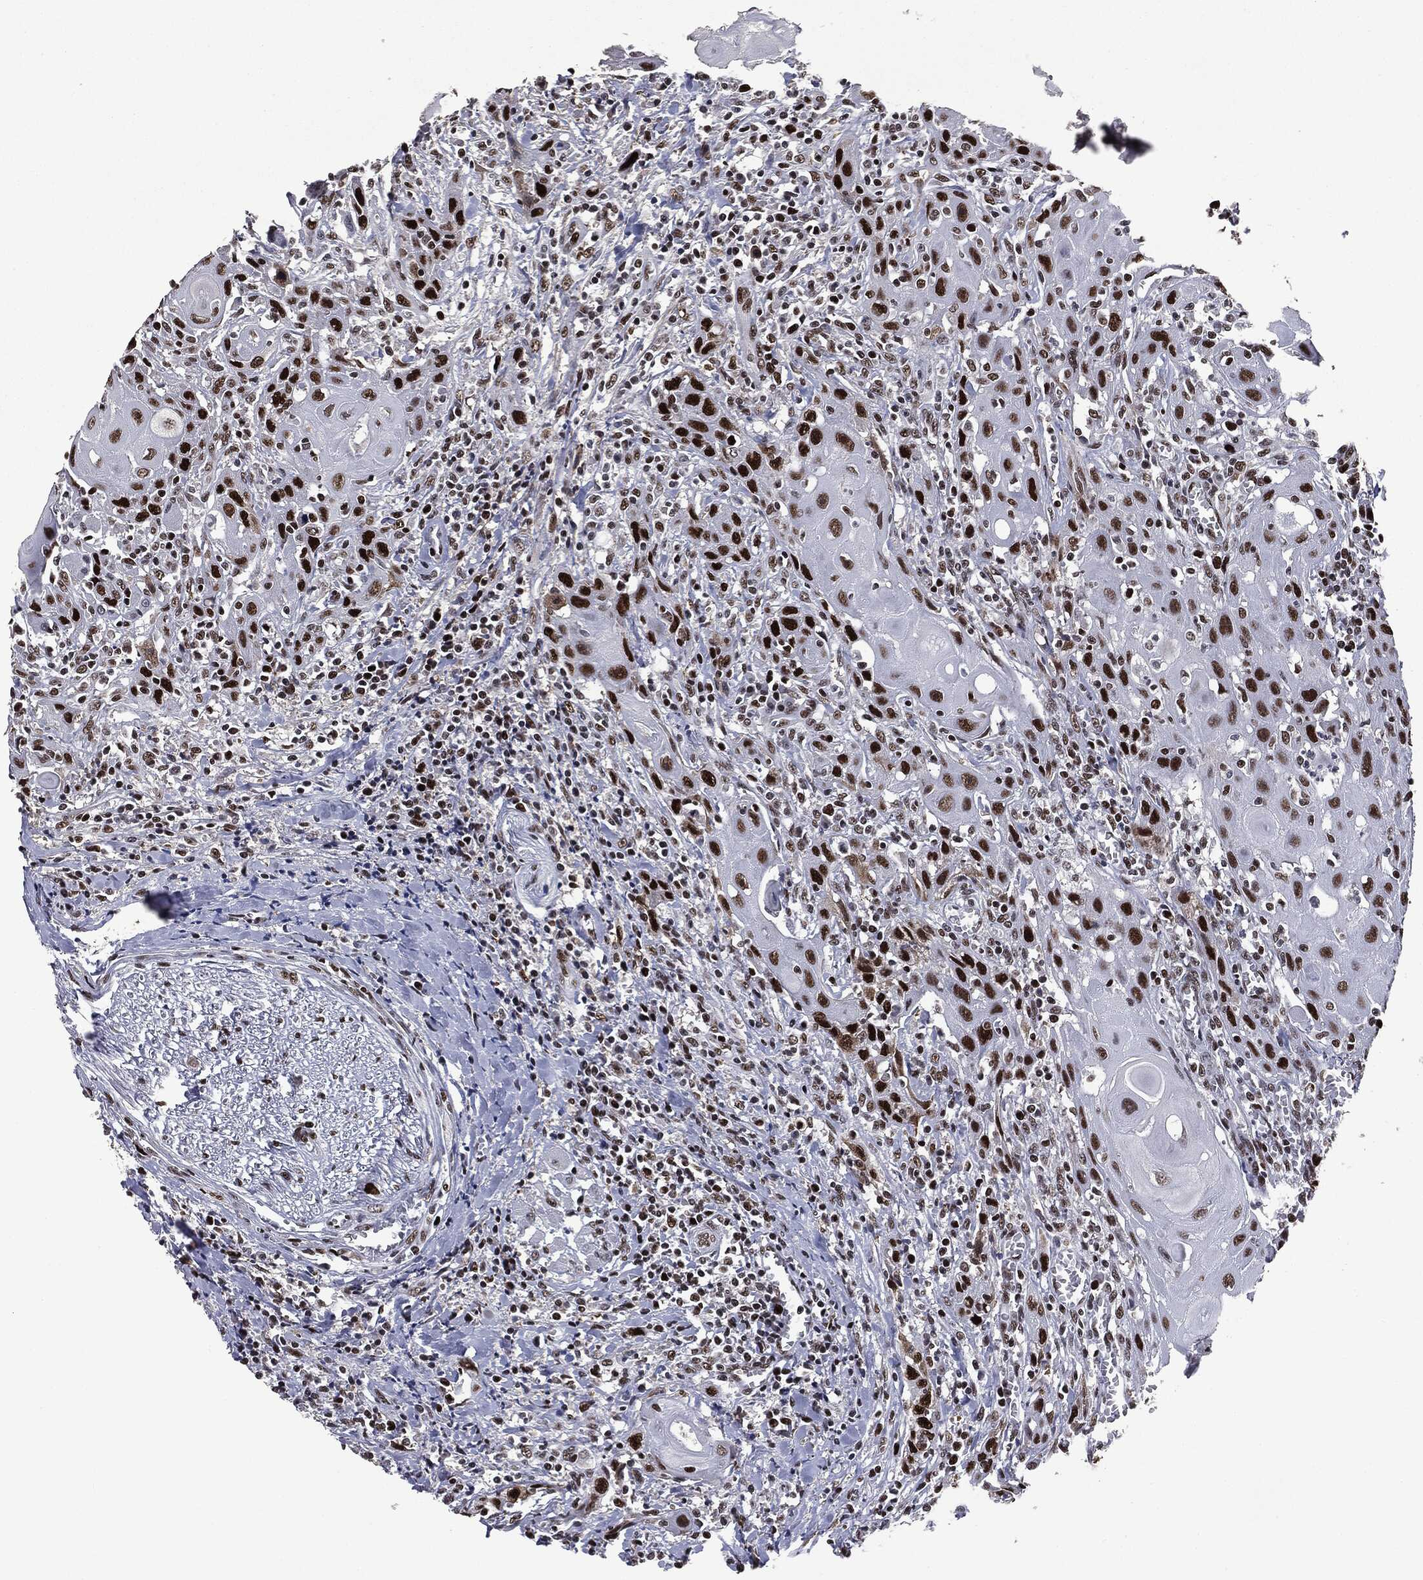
{"staining": {"intensity": "strong", "quantity": ">75%", "location": "nuclear"}, "tissue": "head and neck cancer", "cell_type": "Tumor cells", "image_type": "cancer", "snomed": [{"axis": "morphology", "description": "Normal tissue, NOS"}, {"axis": "morphology", "description": "Squamous cell carcinoma, NOS"}, {"axis": "topography", "description": "Oral tissue"}, {"axis": "topography", "description": "Head-Neck"}], "caption": "Tumor cells reveal strong nuclear staining in about >75% of cells in squamous cell carcinoma (head and neck).", "gene": "MSH2", "patient": {"sex": "male", "age": 71}}